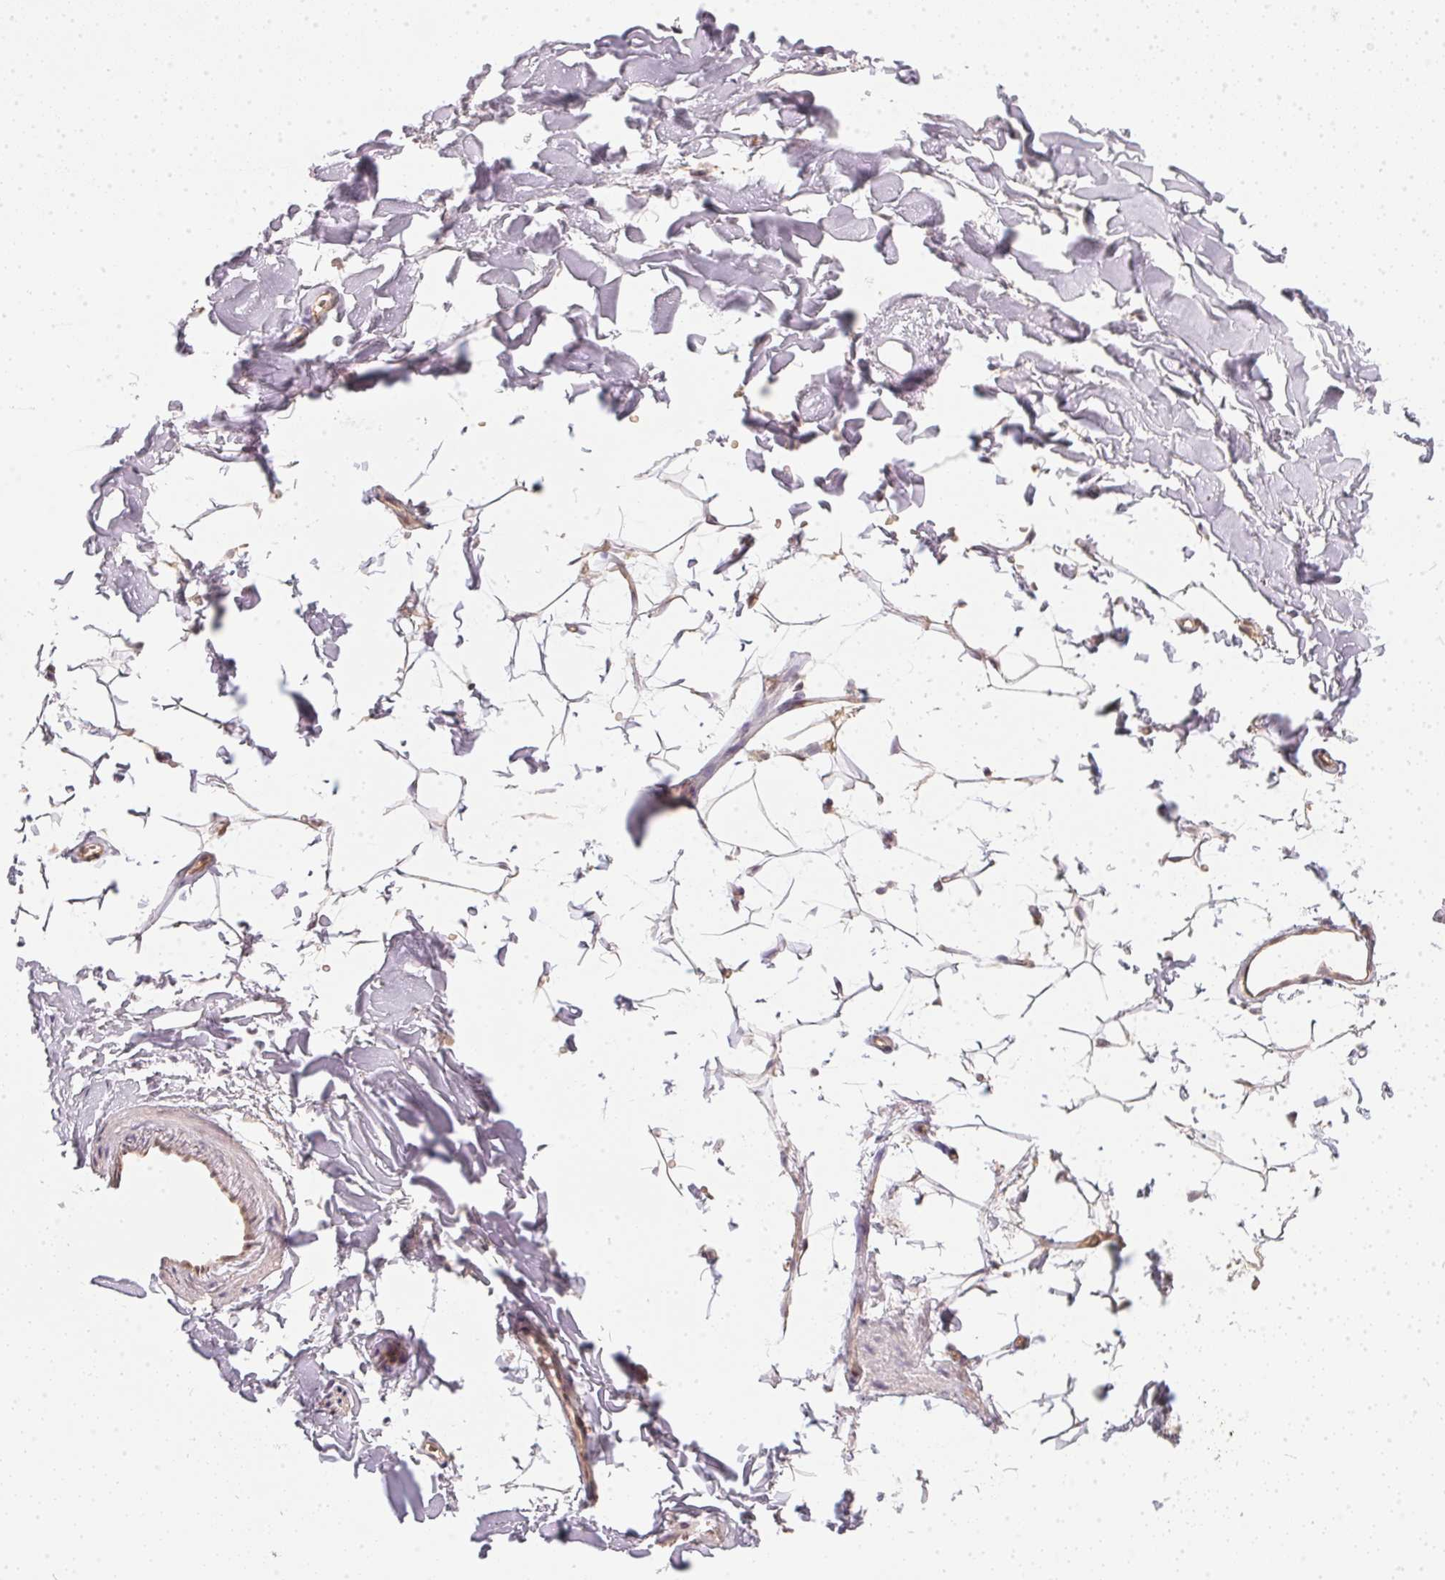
{"staining": {"intensity": "negative", "quantity": "none", "location": "none"}, "tissue": "adipose tissue", "cell_type": "Adipocytes", "image_type": "normal", "snomed": [{"axis": "morphology", "description": "Normal tissue, NOS"}, {"axis": "topography", "description": "Cartilage tissue"}, {"axis": "topography", "description": "Bronchus"}], "caption": "A histopathology image of human adipose tissue is negative for staining in adipocytes. Brightfield microscopy of IHC stained with DAB (3,3'-diaminobenzidine) (brown) and hematoxylin (blue), captured at high magnification.", "gene": "BLMH", "patient": {"sex": "female", "age": 79}}